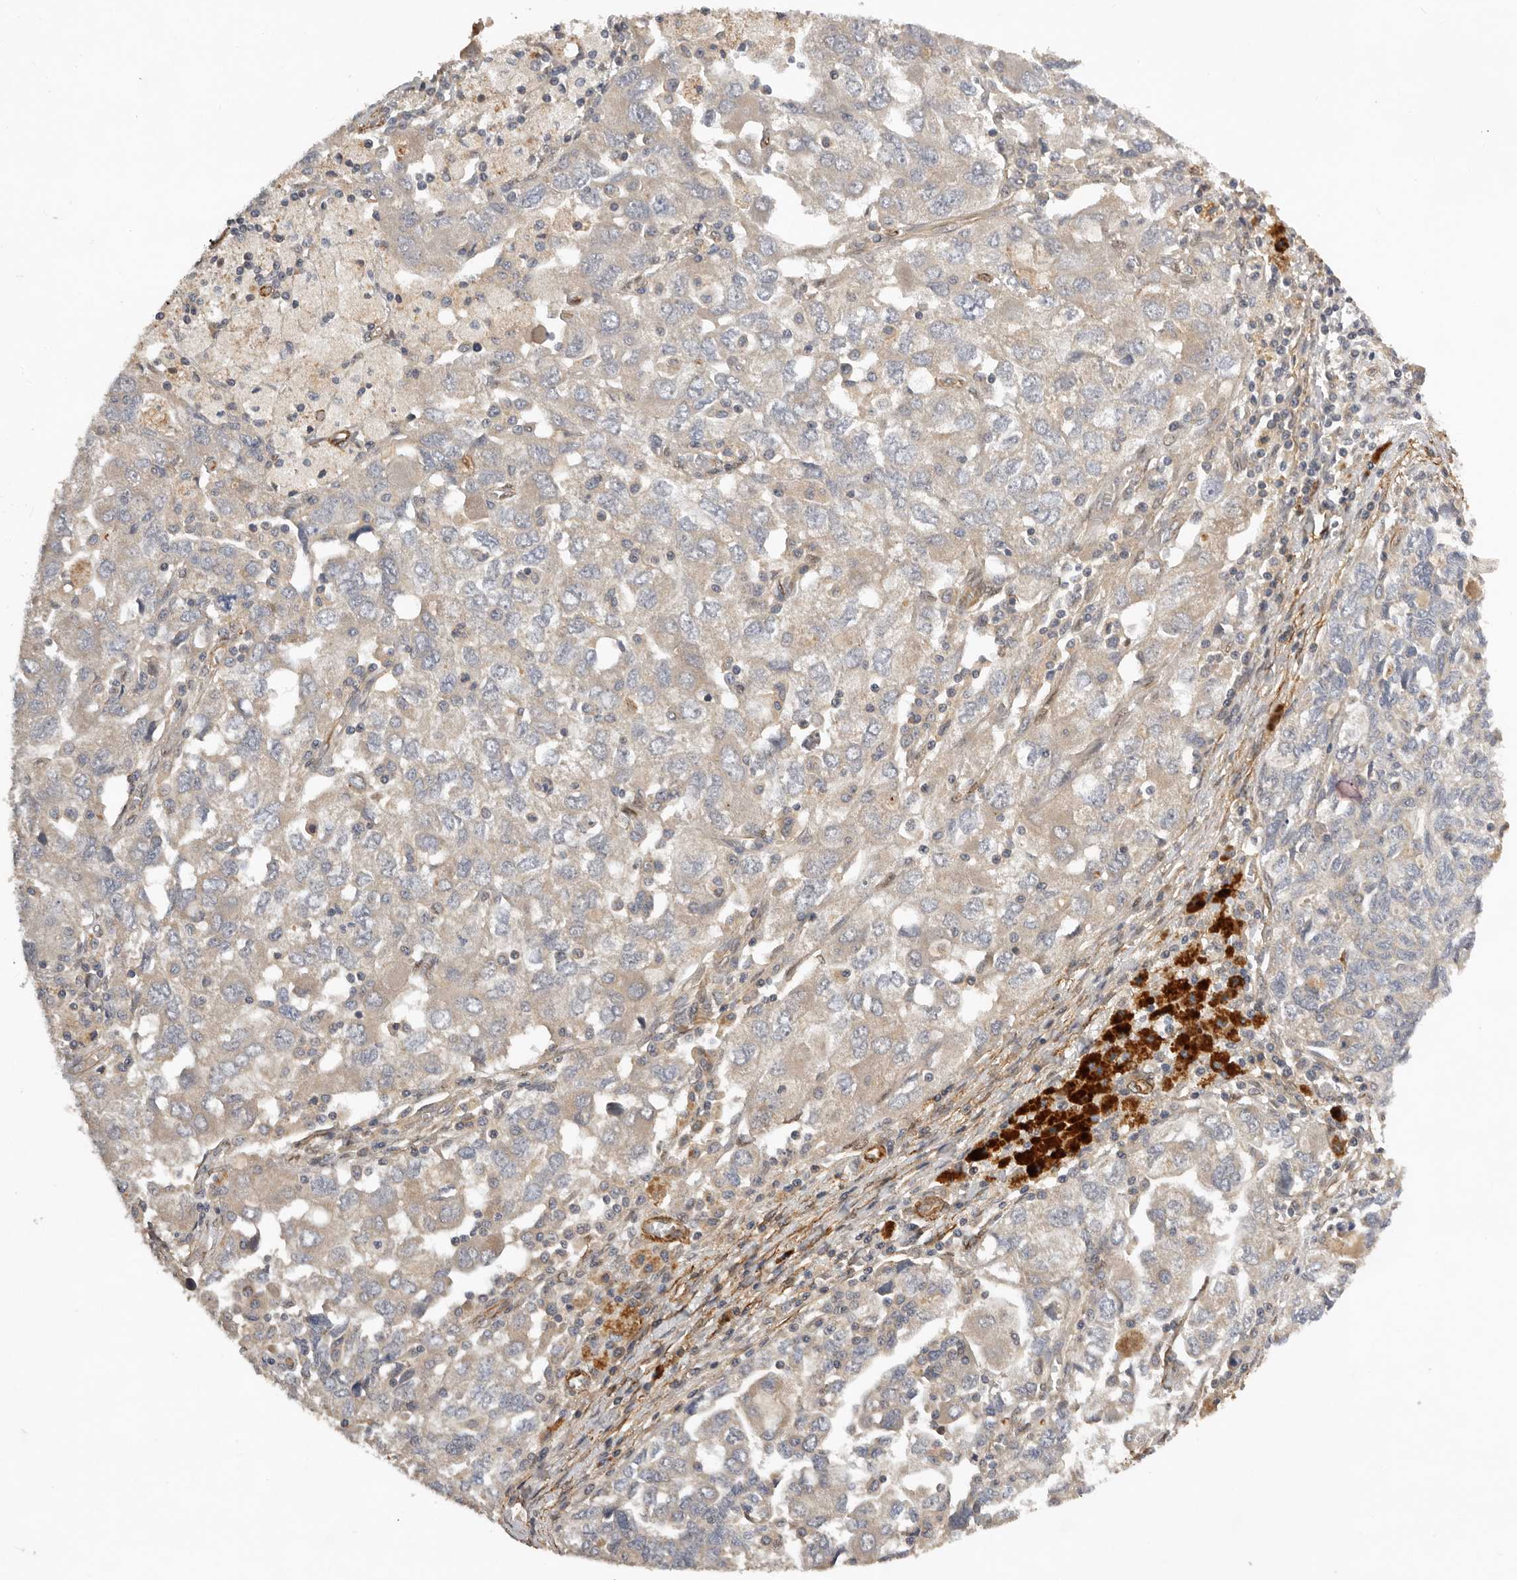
{"staining": {"intensity": "weak", "quantity": "25%-75%", "location": "cytoplasmic/membranous"}, "tissue": "ovarian cancer", "cell_type": "Tumor cells", "image_type": "cancer", "snomed": [{"axis": "morphology", "description": "Carcinoma, NOS"}, {"axis": "morphology", "description": "Cystadenocarcinoma, serous, NOS"}, {"axis": "topography", "description": "Ovary"}], "caption": "This image demonstrates immunohistochemistry (IHC) staining of ovarian serous cystadenocarcinoma, with low weak cytoplasmic/membranous positivity in approximately 25%-75% of tumor cells.", "gene": "RNF157", "patient": {"sex": "female", "age": 69}}